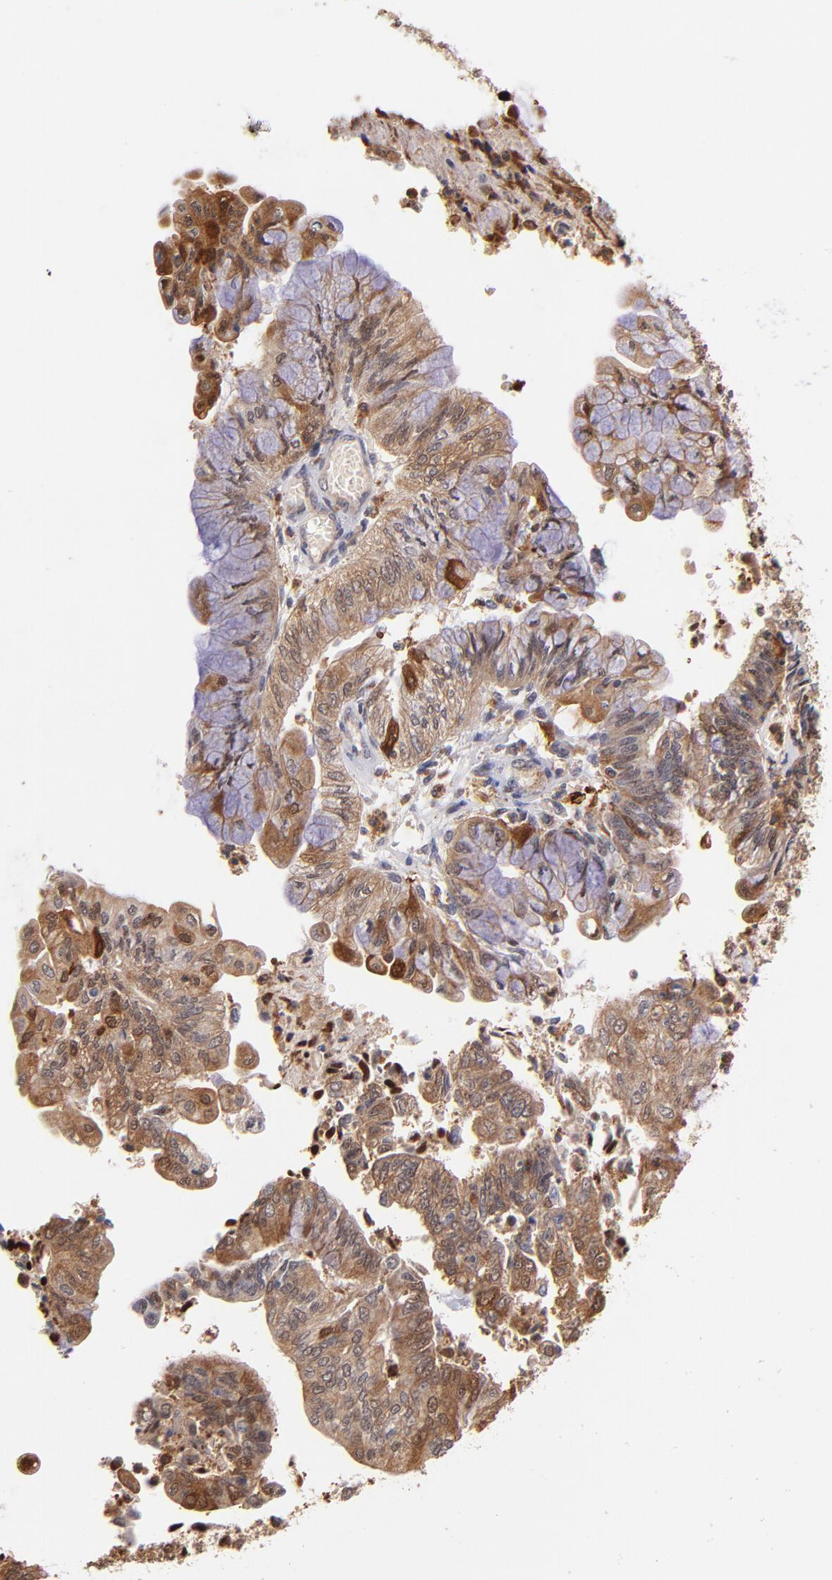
{"staining": {"intensity": "moderate", "quantity": ">75%", "location": "cytoplasmic/membranous,nuclear"}, "tissue": "endometrial cancer", "cell_type": "Tumor cells", "image_type": "cancer", "snomed": [{"axis": "morphology", "description": "Adenocarcinoma, NOS"}, {"axis": "topography", "description": "Endometrium"}], "caption": "Moderate cytoplasmic/membranous and nuclear protein expression is seen in approximately >75% of tumor cells in endometrial cancer.", "gene": "YWHAB", "patient": {"sex": "female", "age": 59}}